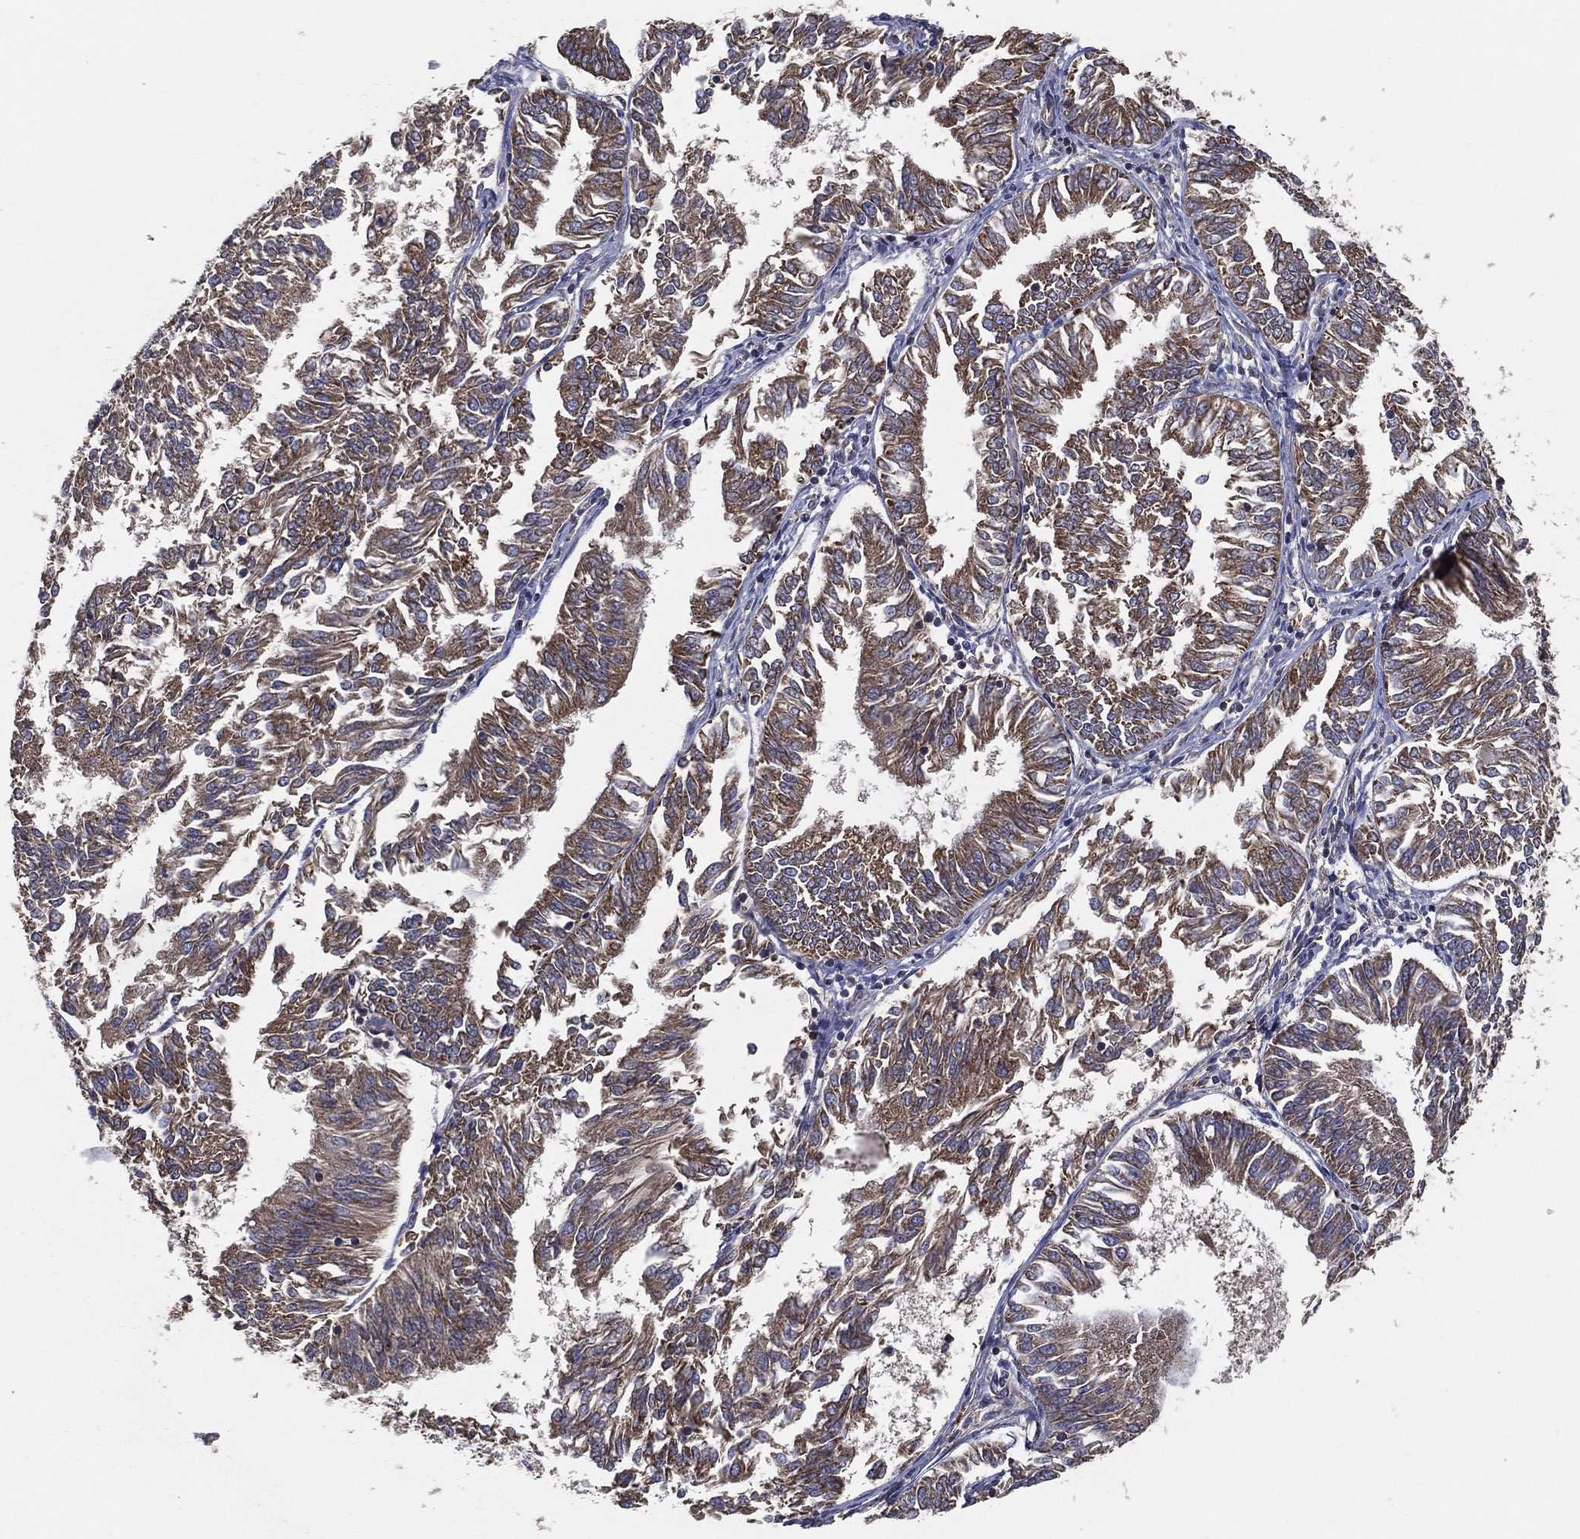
{"staining": {"intensity": "moderate", "quantity": ">75%", "location": "cytoplasmic/membranous"}, "tissue": "endometrial cancer", "cell_type": "Tumor cells", "image_type": "cancer", "snomed": [{"axis": "morphology", "description": "Adenocarcinoma, NOS"}, {"axis": "topography", "description": "Endometrium"}], "caption": "High-power microscopy captured an immunohistochemistry (IHC) micrograph of adenocarcinoma (endometrial), revealing moderate cytoplasmic/membranous staining in about >75% of tumor cells. (Brightfield microscopy of DAB IHC at high magnification).", "gene": "MT-ND1", "patient": {"sex": "female", "age": 58}}